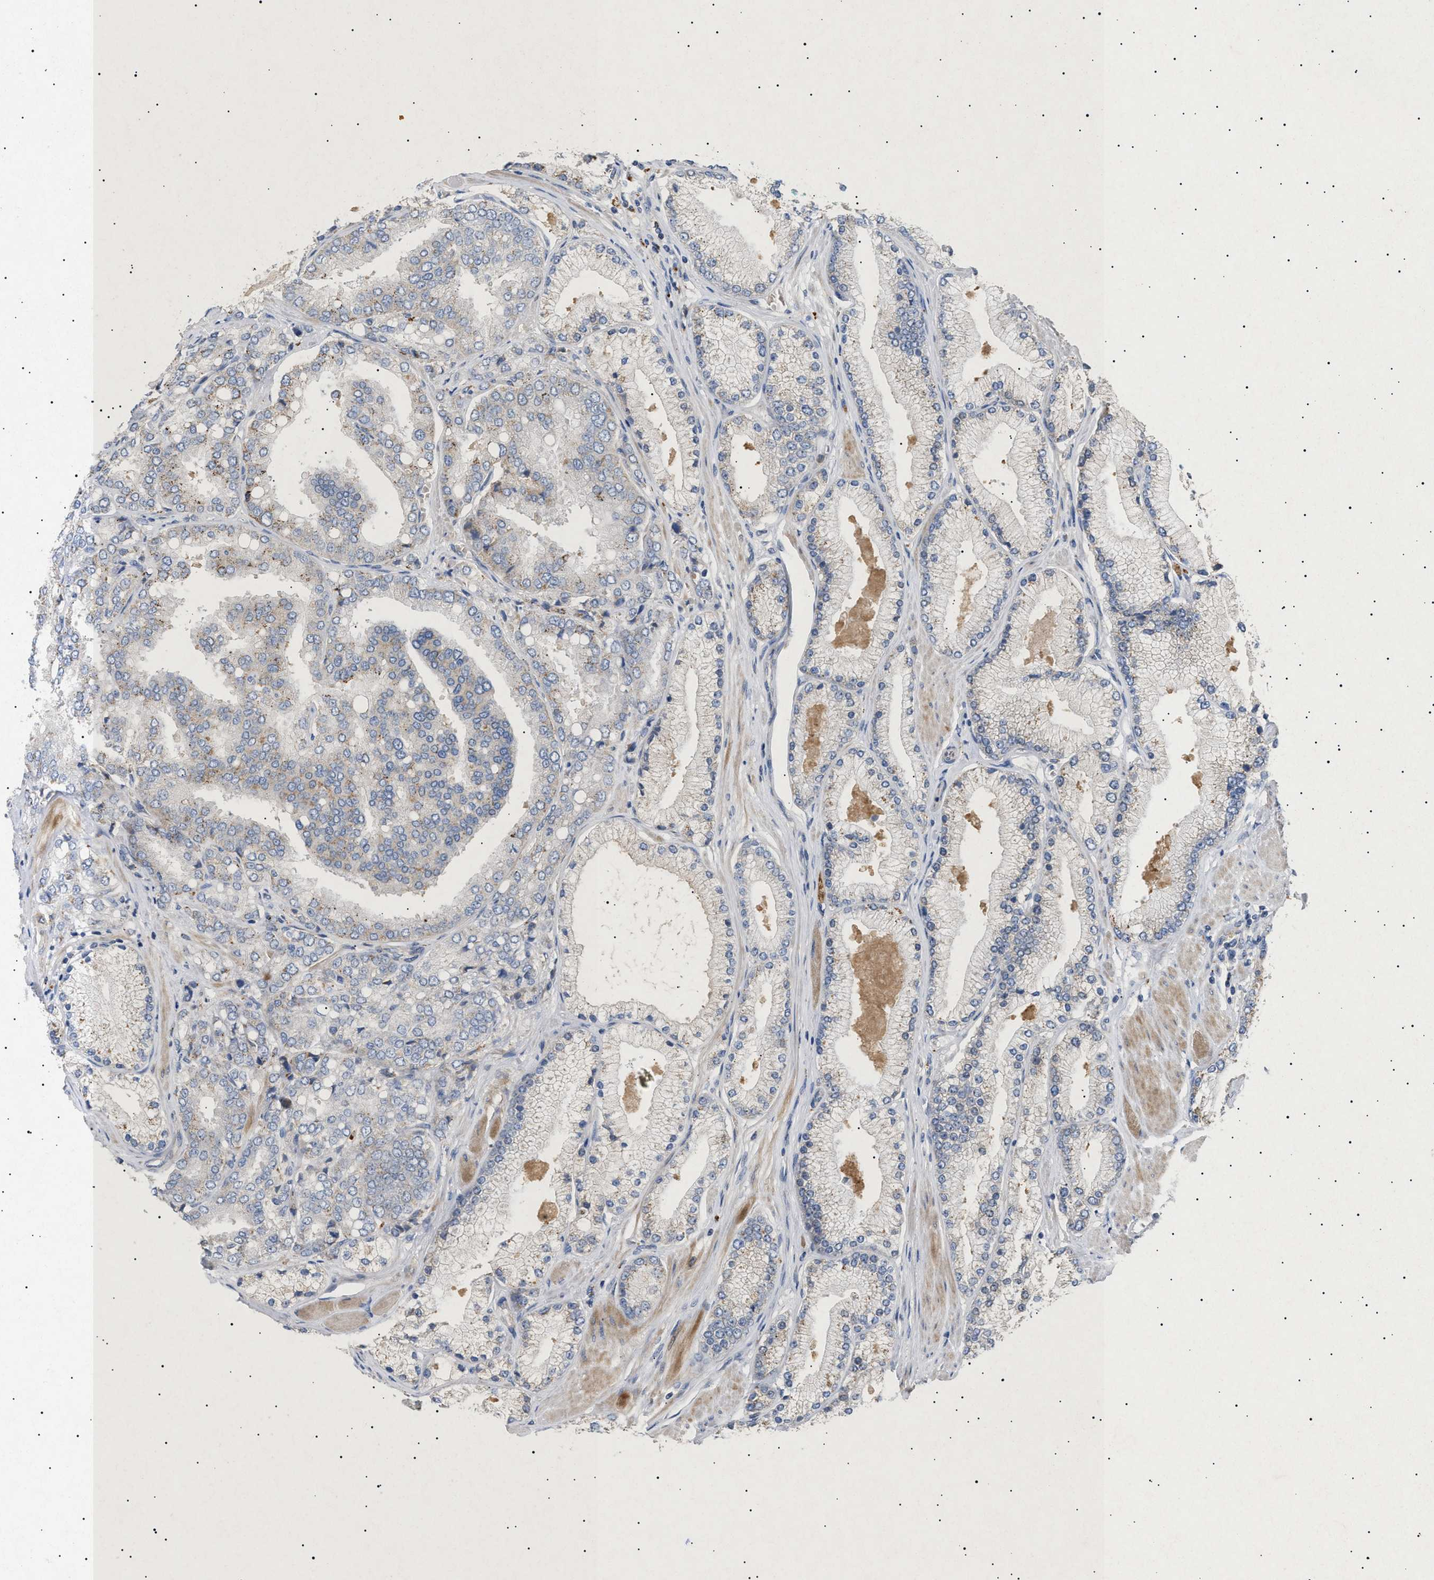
{"staining": {"intensity": "weak", "quantity": "<25%", "location": "cytoplasmic/membranous"}, "tissue": "prostate cancer", "cell_type": "Tumor cells", "image_type": "cancer", "snomed": [{"axis": "morphology", "description": "Adenocarcinoma, High grade"}, {"axis": "topography", "description": "Prostate"}], "caption": "Immunohistochemical staining of human prostate high-grade adenocarcinoma shows no significant expression in tumor cells. (DAB (3,3'-diaminobenzidine) immunohistochemistry (IHC) visualized using brightfield microscopy, high magnification).", "gene": "SIRT5", "patient": {"sex": "male", "age": 50}}